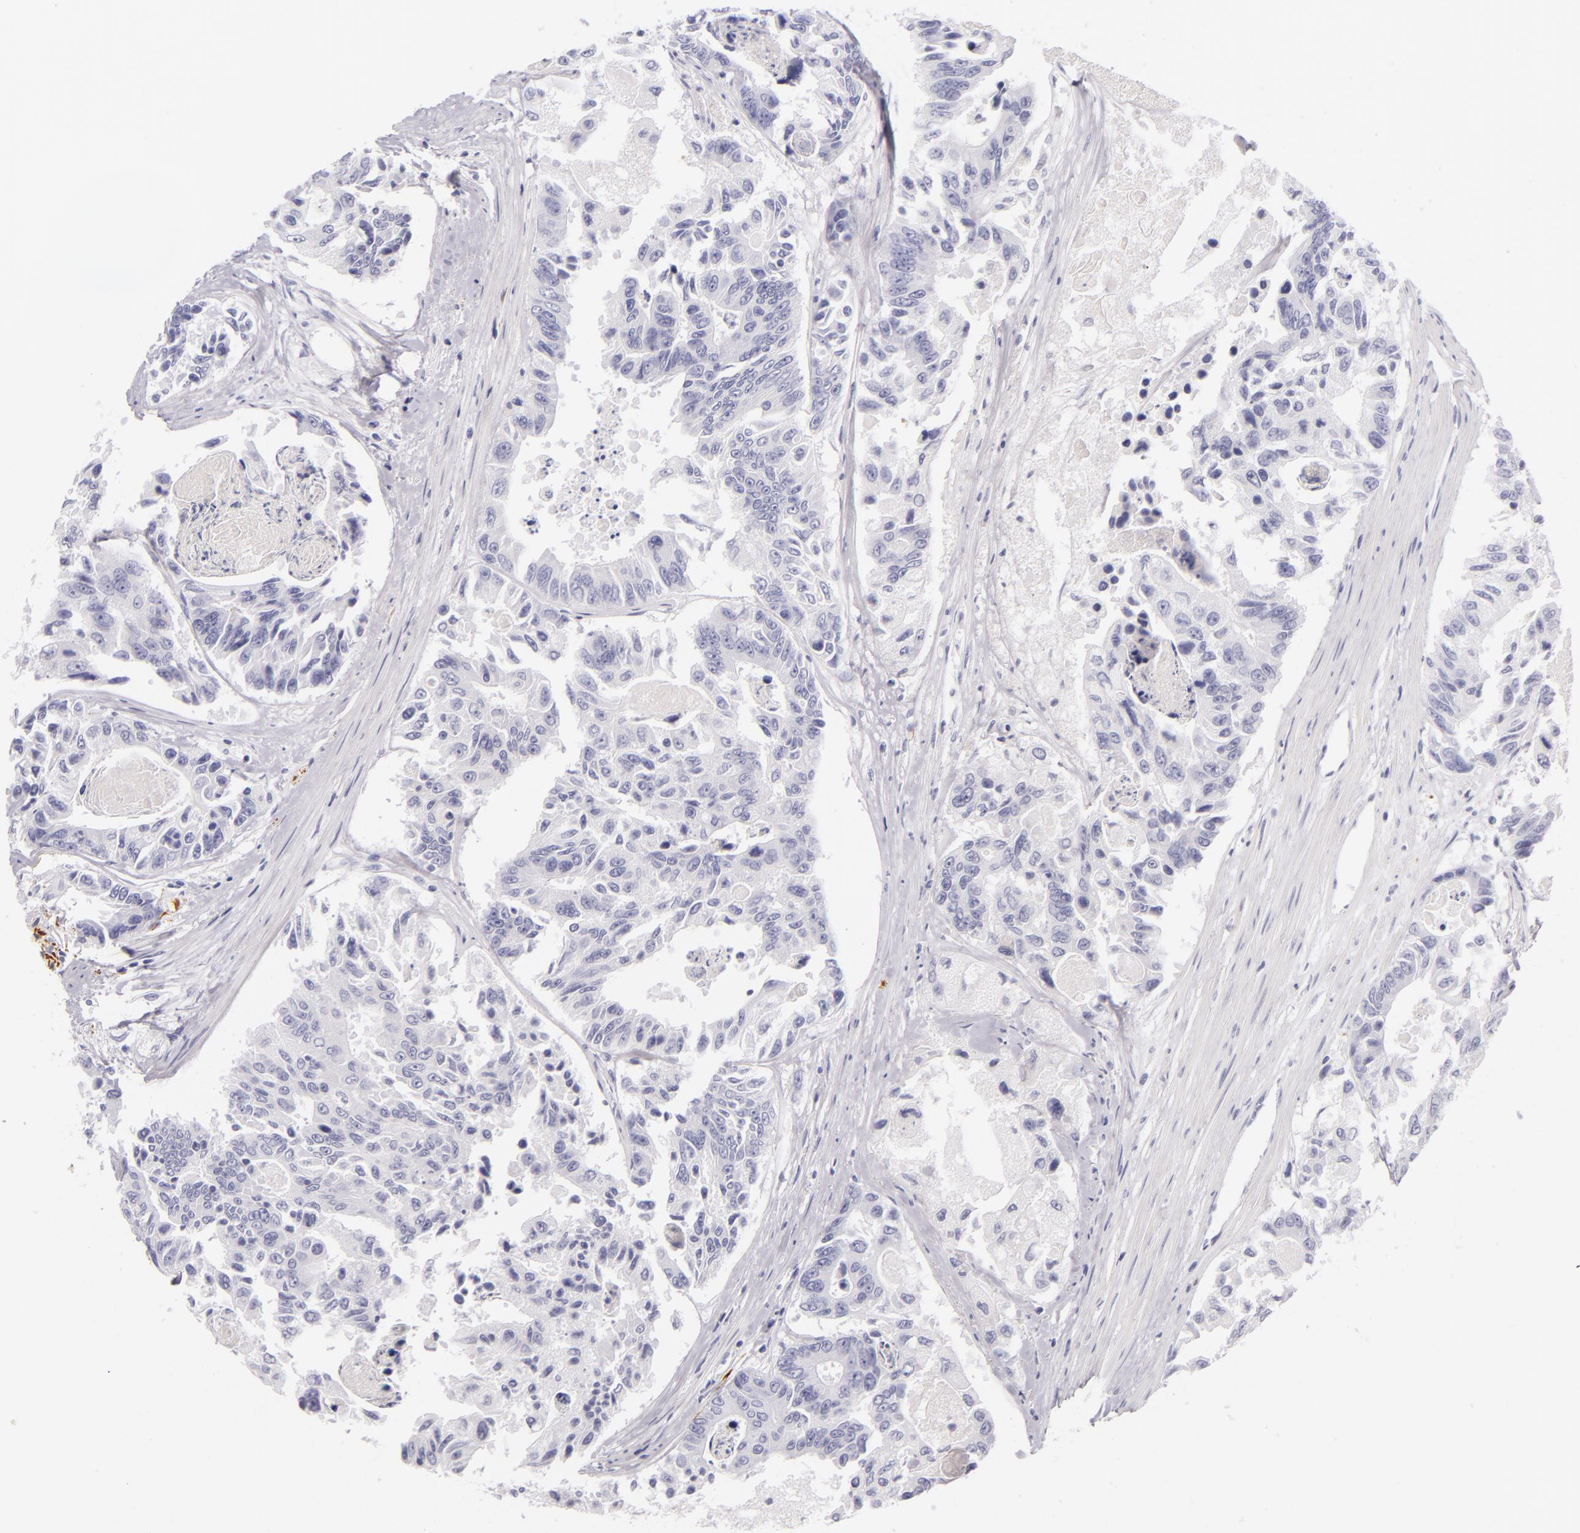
{"staining": {"intensity": "negative", "quantity": "none", "location": "none"}, "tissue": "colorectal cancer", "cell_type": "Tumor cells", "image_type": "cancer", "snomed": [{"axis": "morphology", "description": "Adenocarcinoma, NOS"}, {"axis": "topography", "description": "Colon"}], "caption": "This photomicrograph is of adenocarcinoma (colorectal) stained with IHC to label a protein in brown with the nuclei are counter-stained blue. There is no staining in tumor cells.", "gene": "INA", "patient": {"sex": "female", "age": 86}}